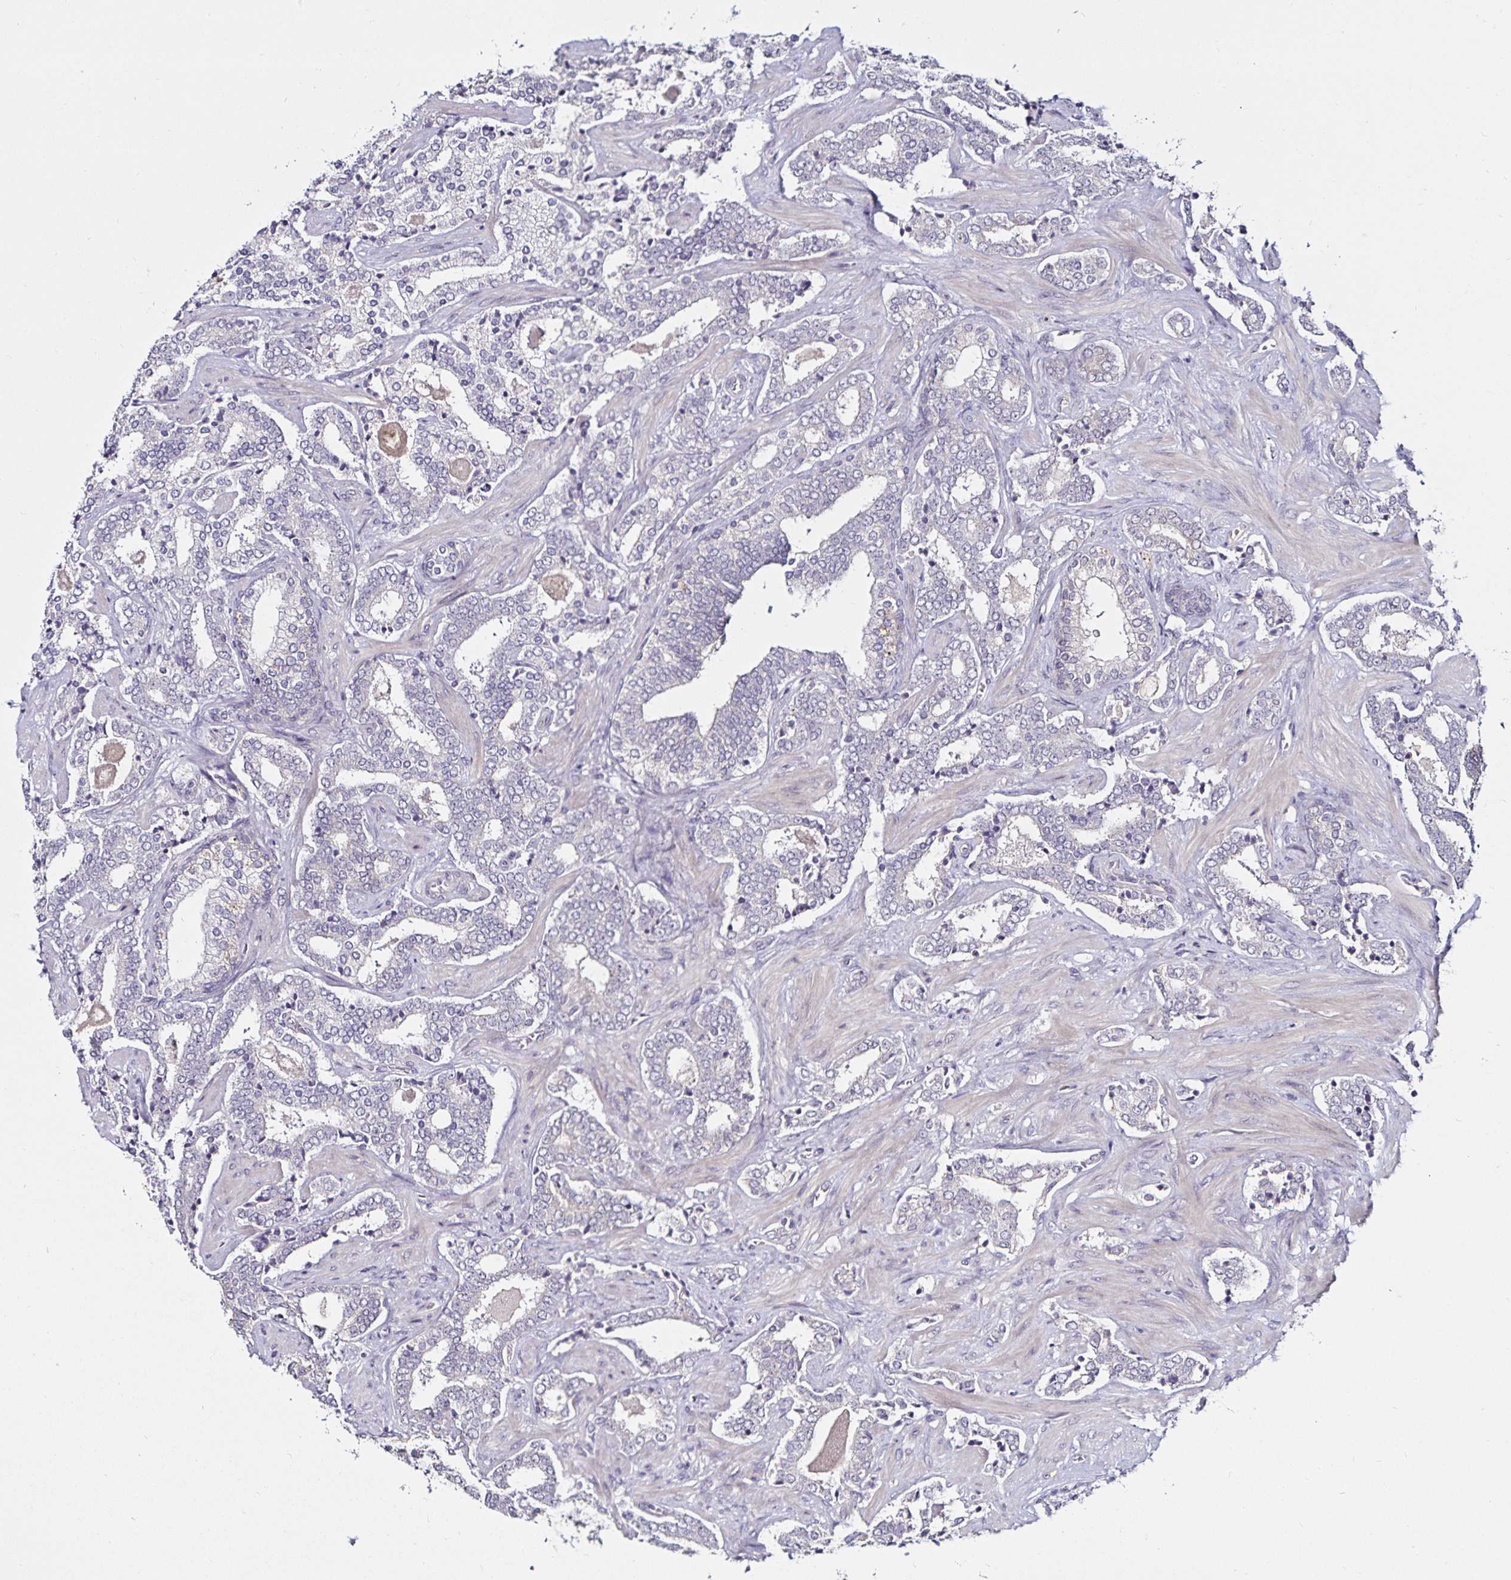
{"staining": {"intensity": "negative", "quantity": "none", "location": "none"}, "tissue": "prostate cancer", "cell_type": "Tumor cells", "image_type": "cancer", "snomed": [{"axis": "morphology", "description": "Adenocarcinoma, High grade"}, {"axis": "topography", "description": "Prostate"}], "caption": "Prostate cancer (high-grade adenocarcinoma) was stained to show a protein in brown. There is no significant expression in tumor cells. Brightfield microscopy of IHC stained with DAB (brown) and hematoxylin (blue), captured at high magnification.", "gene": "ACSL5", "patient": {"sex": "male", "age": 60}}